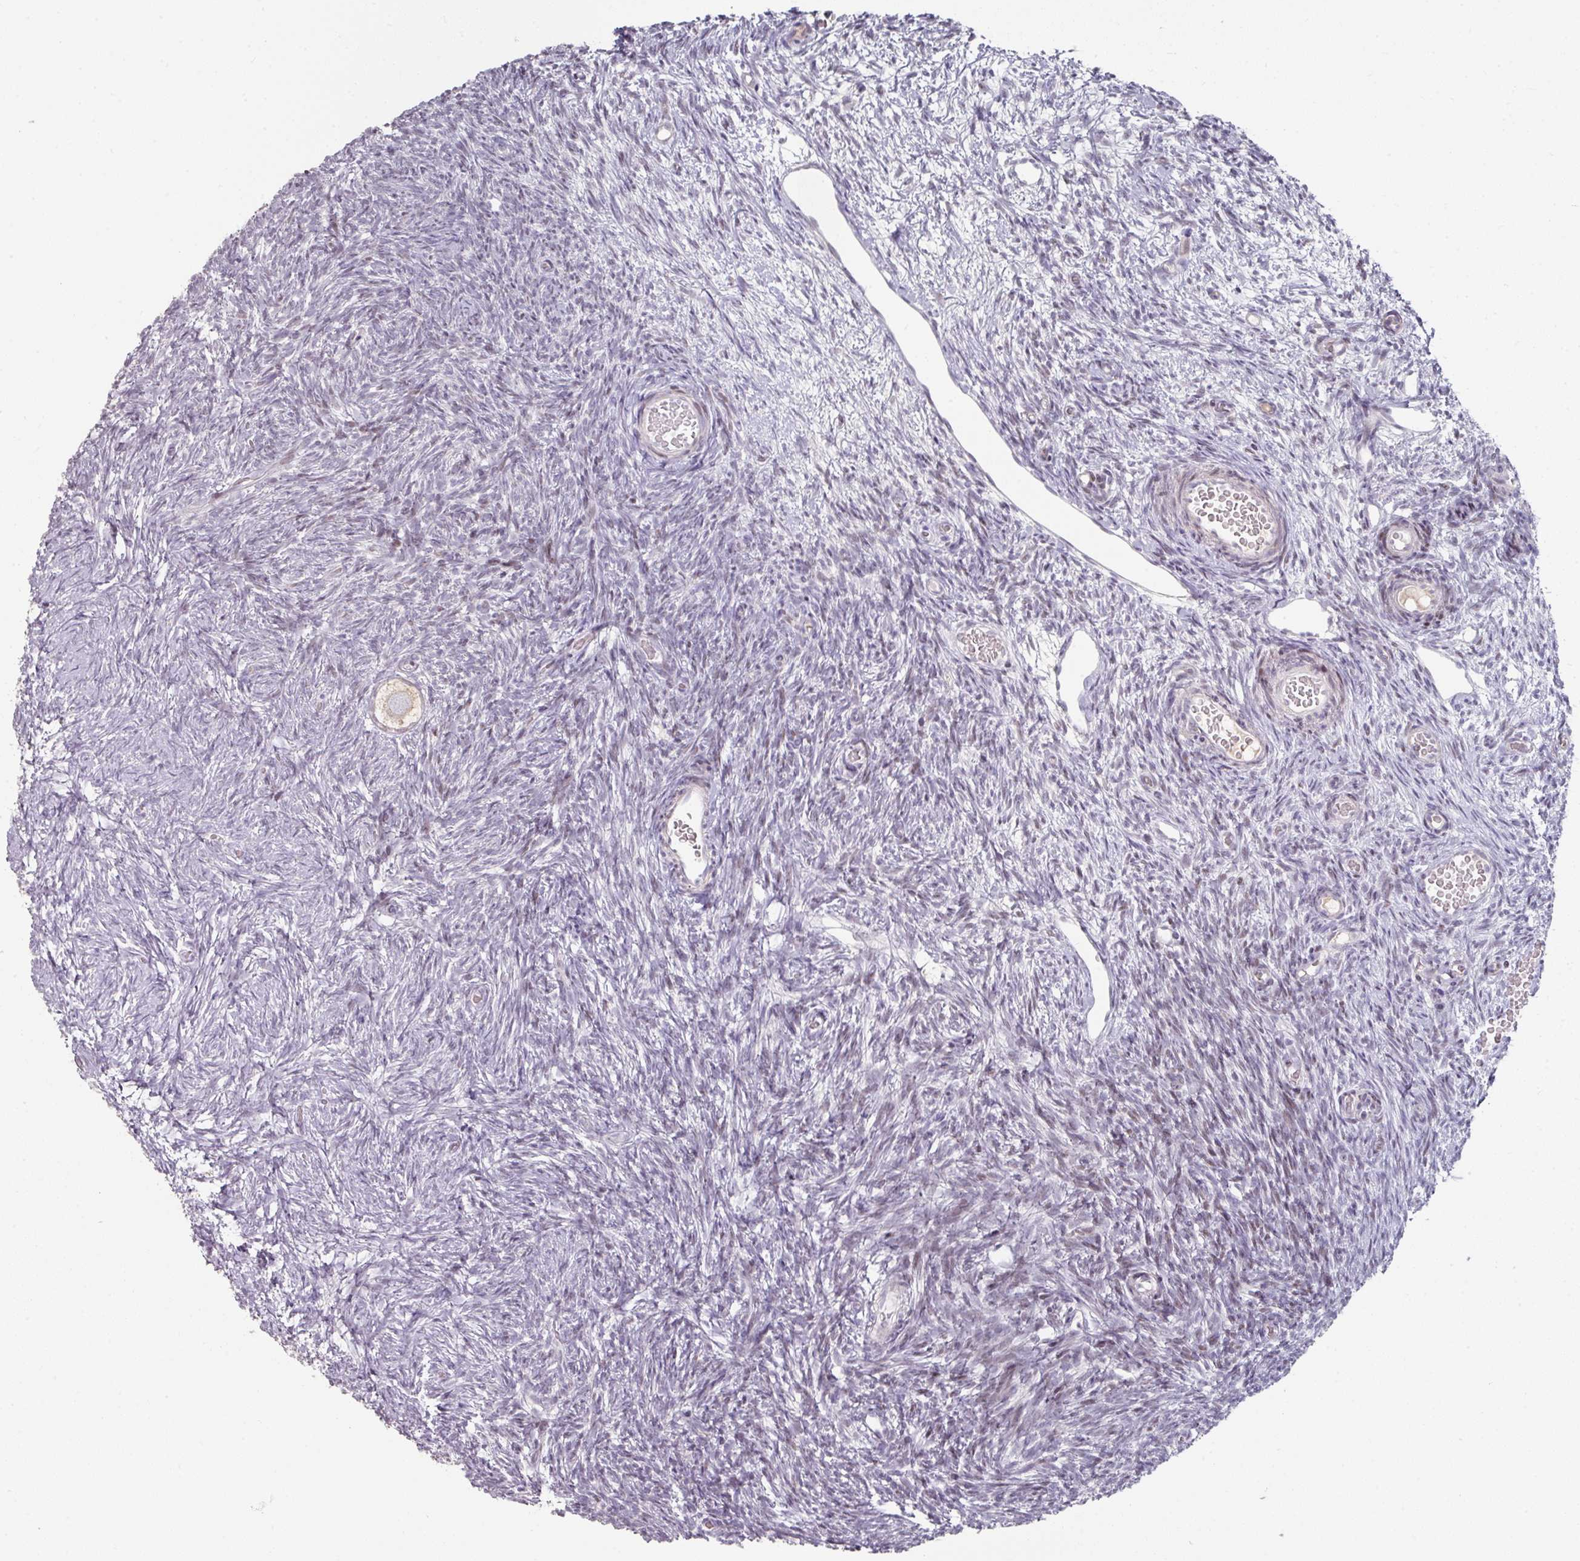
{"staining": {"intensity": "weak", "quantity": "25%-75%", "location": "cytoplasmic/membranous"}, "tissue": "ovary", "cell_type": "Follicle cells", "image_type": "normal", "snomed": [{"axis": "morphology", "description": "Normal tissue, NOS"}, {"axis": "topography", "description": "Ovary"}], "caption": "Immunohistochemistry (IHC) of unremarkable ovary exhibits low levels of weak cytoplasmic/membranous expression in approximately 25%-75% of follicle cells. Ihc stains the protein of interest in brown and the nuclei are stained blue.", "gene": "GTF2H3", "patient": {"sex": "female", "age": 39}}